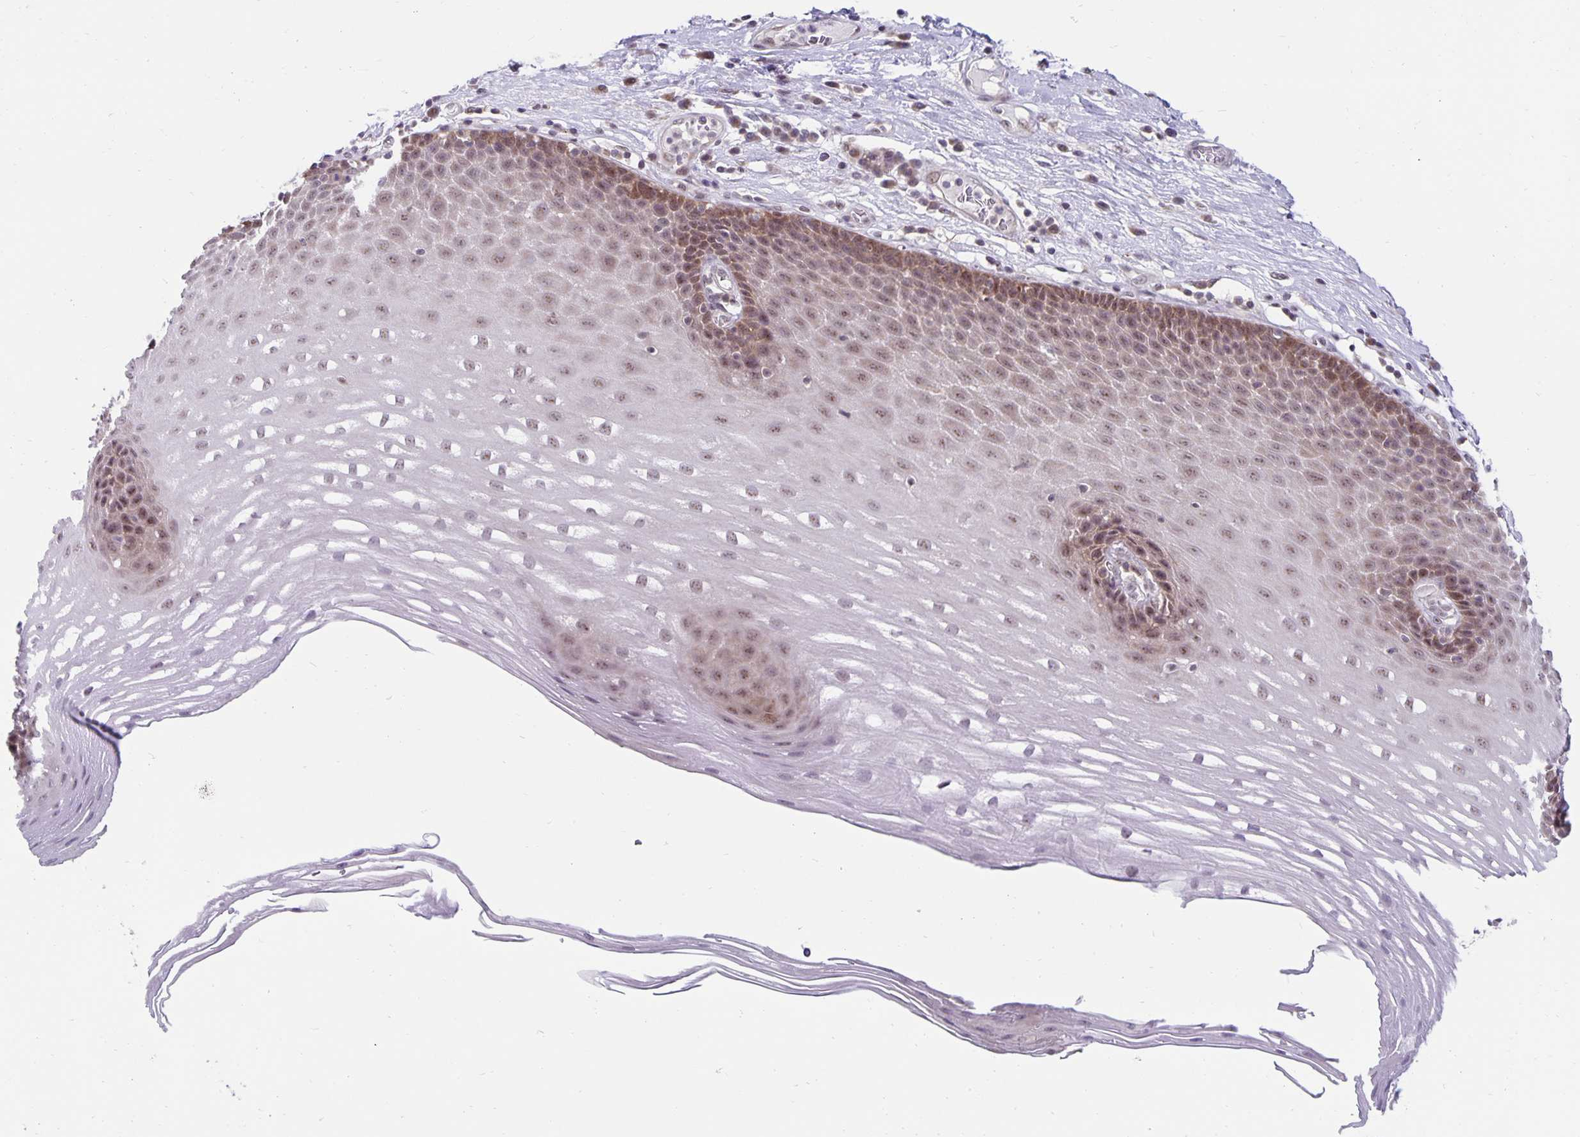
{"staining": {"intensity": "moderate", "quantity": "25%-75%", "location": "cytoplasmic/membranous,nuclear"}, "tissue": "esophagus", "cell_type": "Squamous epithelial cells", "image_type": "normal", "snomed": [{"axis": "morphology", "description": "Normal tissue, NOS"}, {"axis": "topography", "description": "Esophagus"}], "caption": "DAB immunohistochemical staining of benign human esophagus demonstrates moderate cytoplasmic/membranous,nuclear protein staining in approximately 25%-75% of squamous epithelial cells.", "gene": "EXOC6B", "patient": {"sex": "male", "age": 62}}